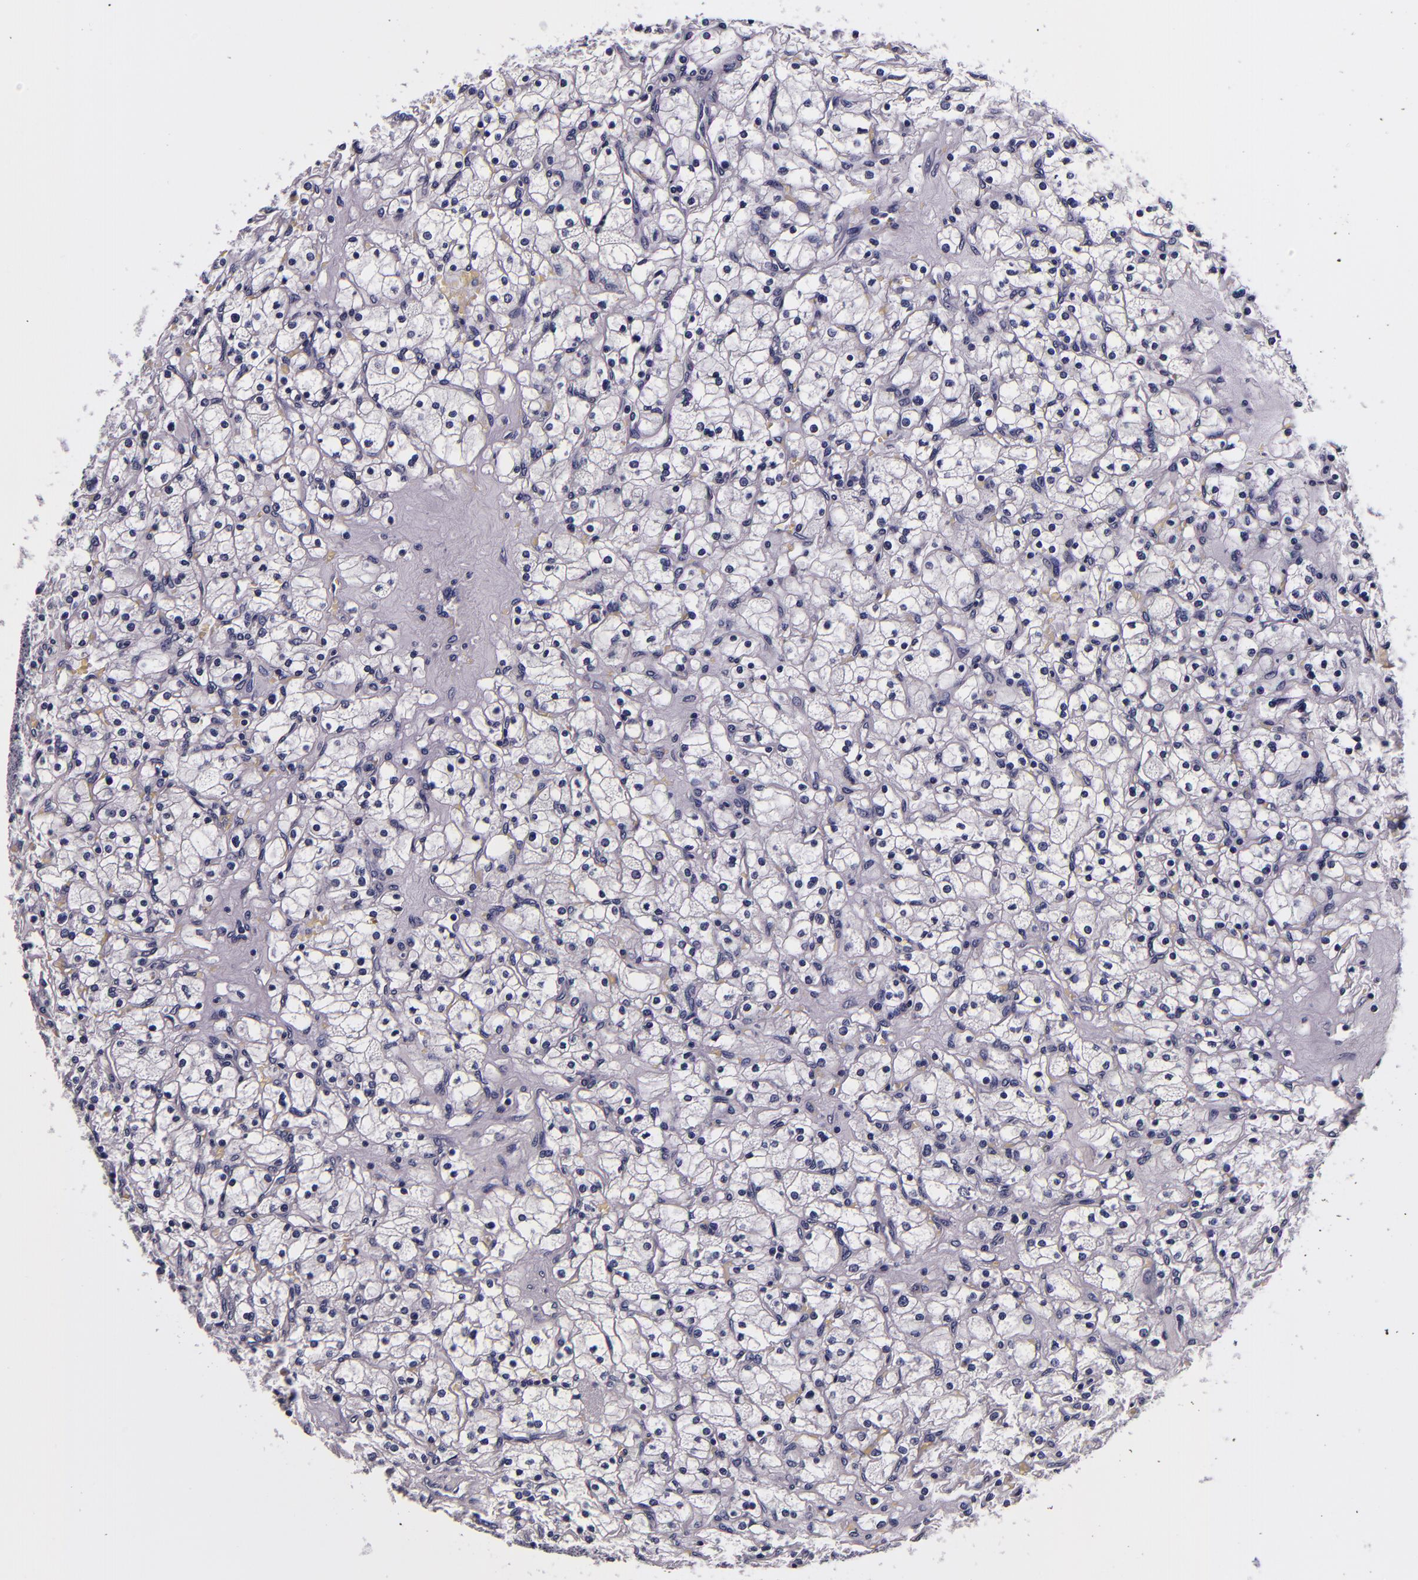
{"staining": {"intensity": "negative", "quantity": "none", "location": "none"}, "tissue": "renal cancer", "cell_type": "Tumor cells", "image_type": "cancer", "snomed": [{"axis": "morphology", "description": "Adenocarcinoma, NOS"}, {"axis": "topography", "description": "Kidney"}], "caption": "IHC image of adenocarcinoma (renal) stained for a protein (brown), which exhibits no staining in tumor cells. (DAB immunohistochemistry (IHC) with hematoxylin counter stain).", "gene": "FBN1", "patient": {"sex": "female", "age": 83}}